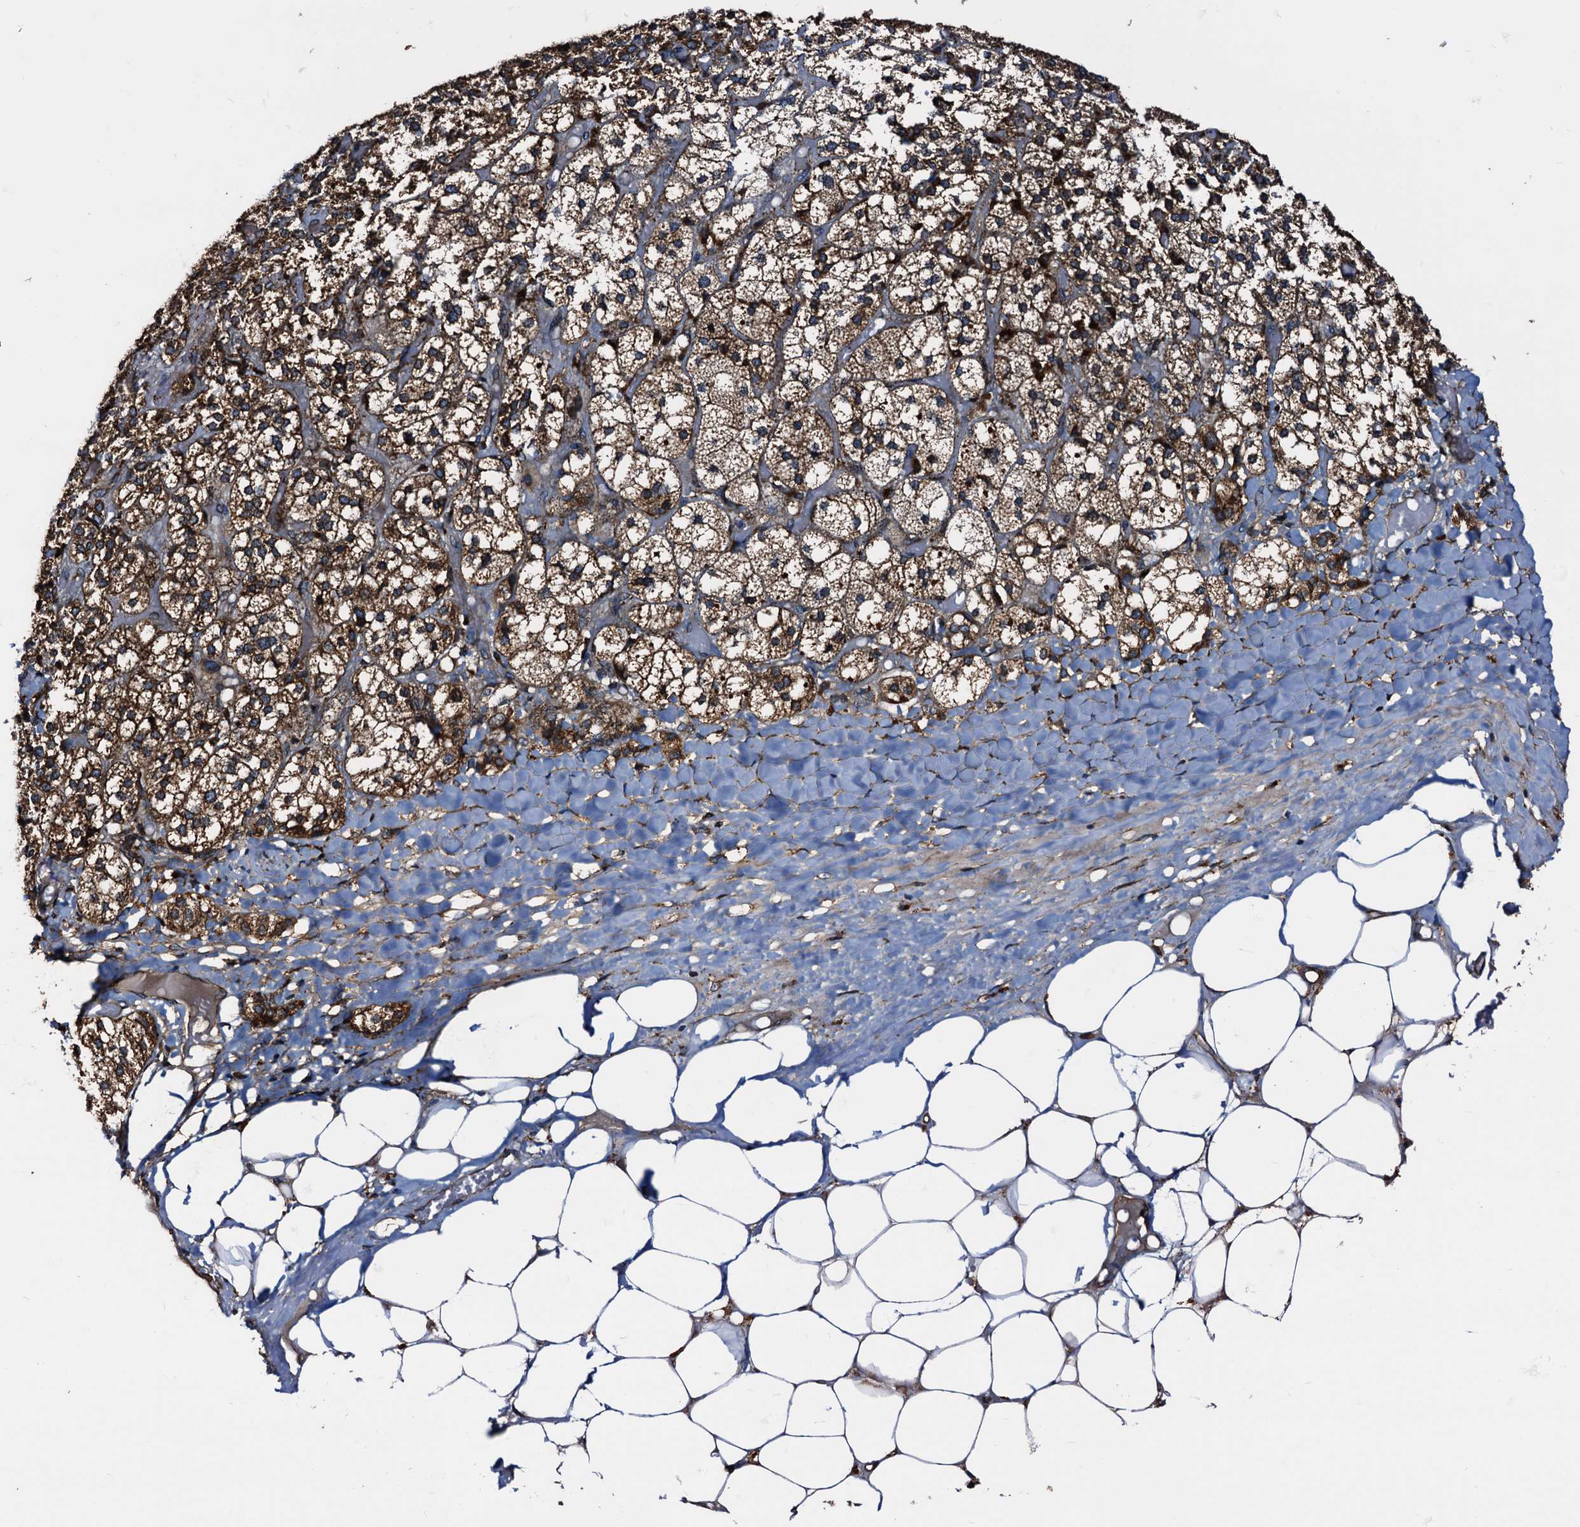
{"staining": {"intensity": "strong", "quantity": ">75%", "location": "cytoplasmic/membranous"}, "tissue": "adrenal gland", "cell_type": "Glandular cells", "image_type": "normal", "snomed": [{"axis": "morphology", "description": "Normal tissue, NOS"}, {"axis": "topography", "description": "Adrenal gland"}], "caption": "Unremarkable adrenal gland shows strong cytoplasmic/membranous staining in approximately >75% of glandular cells, visualized by immunohistochemistry. Nuclei are stained in blue.", "gene": "PEX5", "patient": {"sex": "female", "age": 61}}